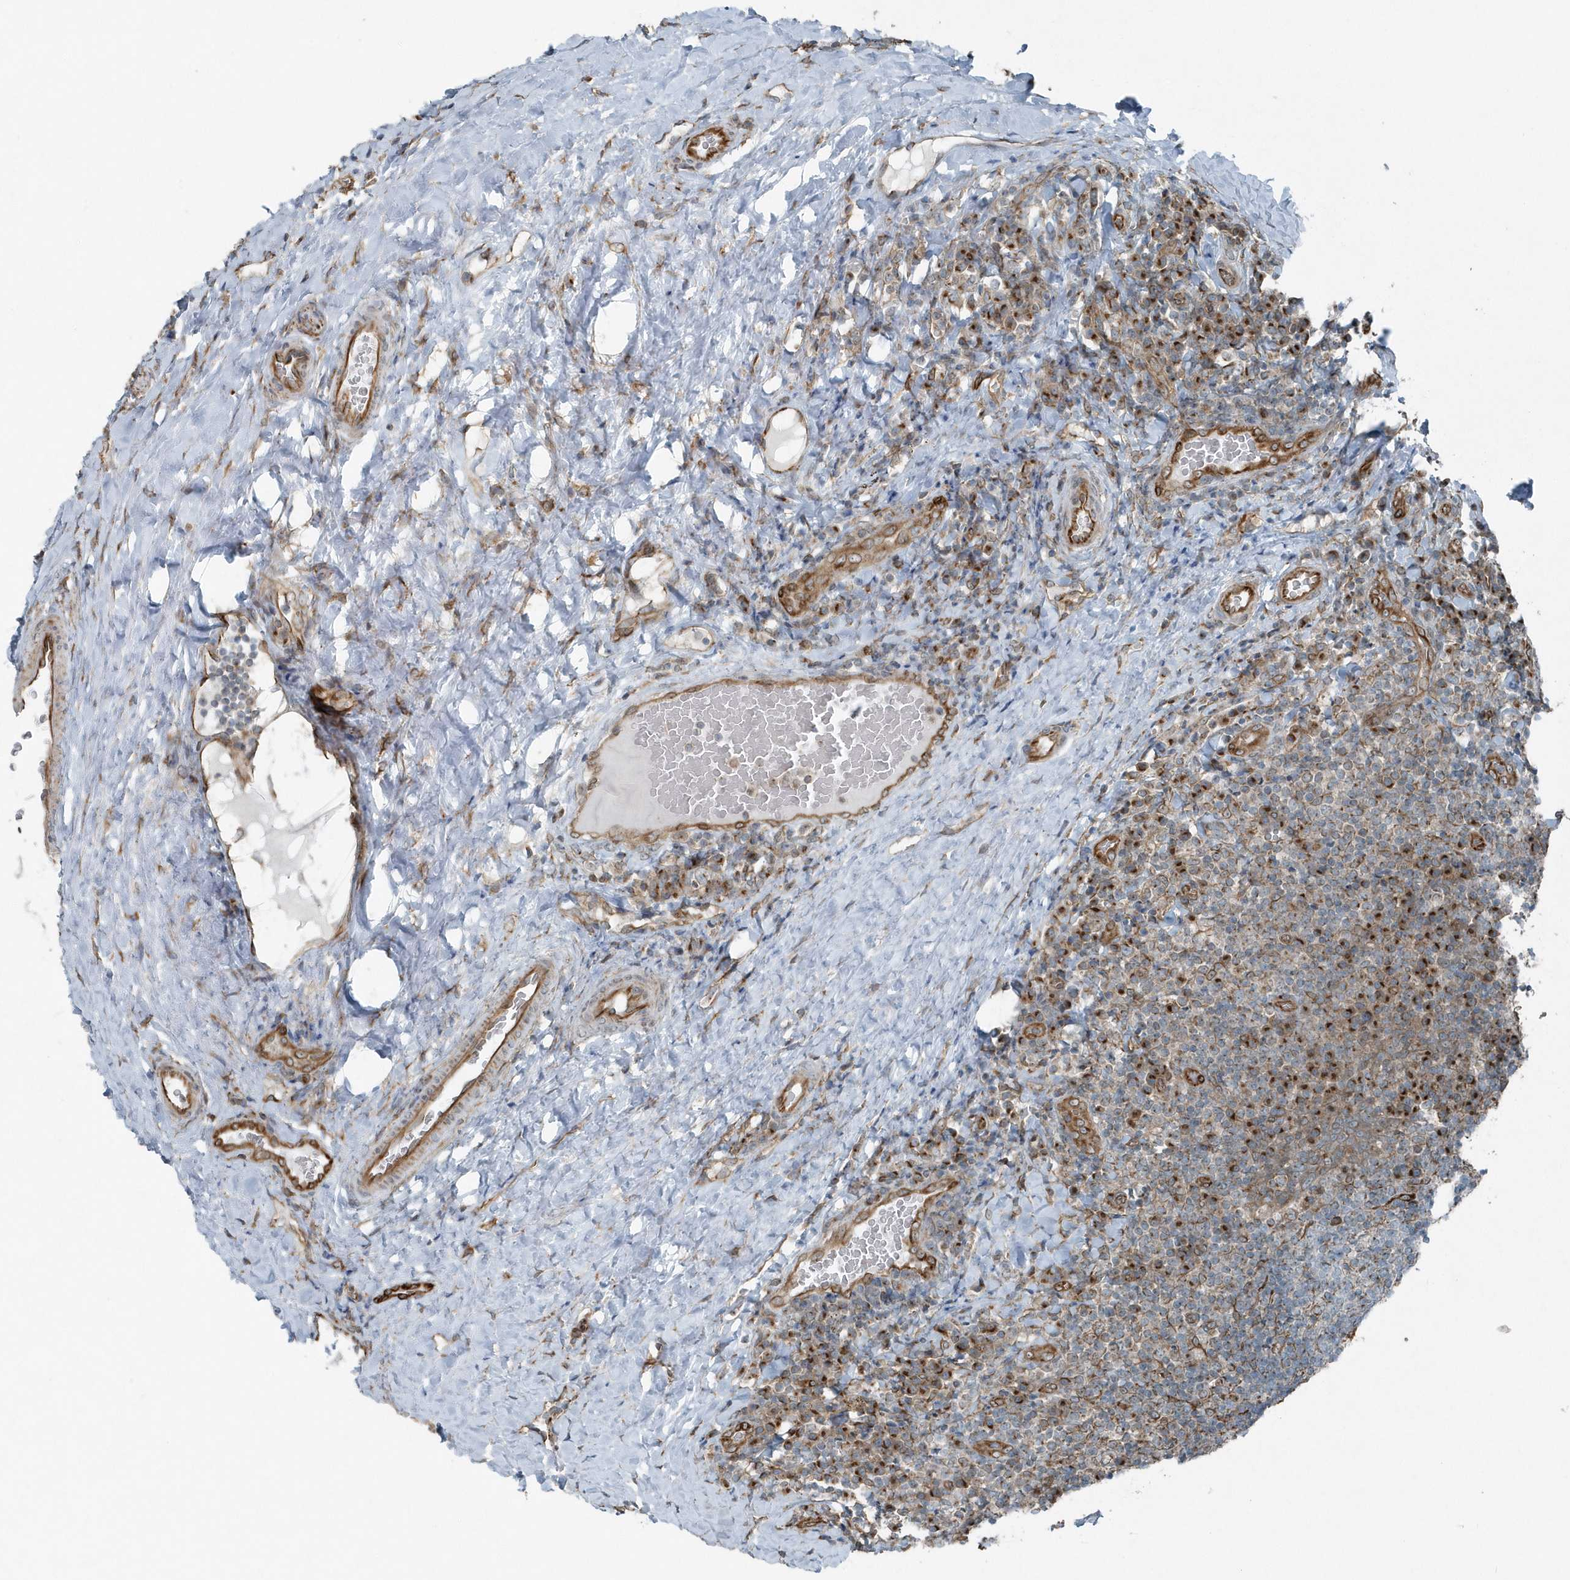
{"staining": {"intensity": "moderate", "quantity": "<25%", "location": "cytoplasmic/membranous"}, "tissue": "tonsil", "cell_type": "Germinal center cells", "image_type": "normal", "snomed": [{"axis": "morphology", "description": "Normal tissue, NOS"}, {"axis": "topography", "description": "Tonsil"}], "caption": "Moderate cytoplasmic/membranous positivity is identified in approximately <25% of germinal center cells in benign tonsil. (brown staining indicates protein expression, while blue staining denotes nuclei).", "gene": "GCC2", "patient": {"sex": "male", "age": 17}}